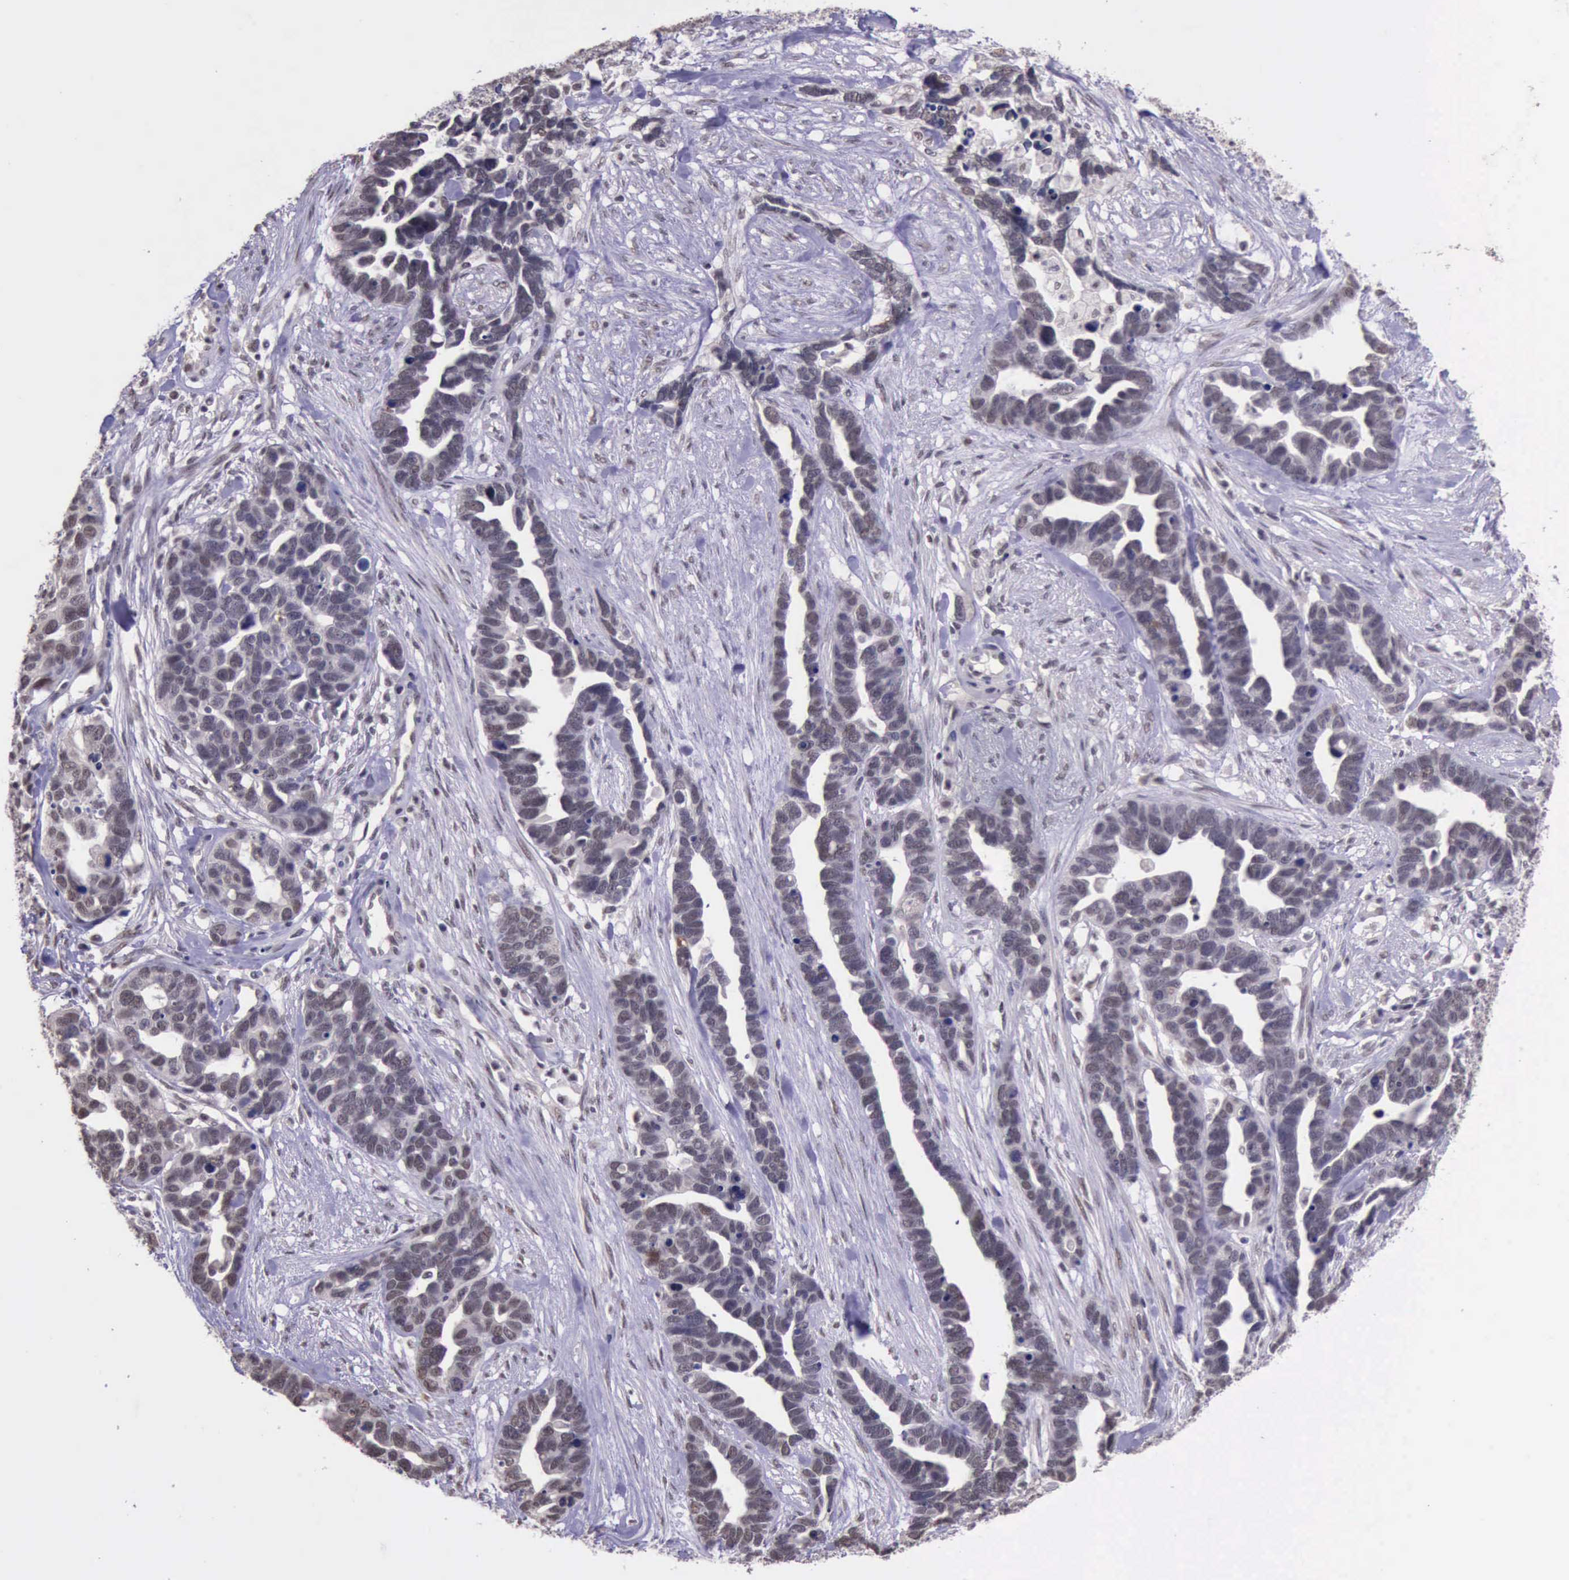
{"staining": {"intensity": "weak", "quantity": ">75%", "location": "nuclear"}, "tissue": "ovarian cancer", "cell_type": "Tumor cells", "image_type": "cancer", "snomed": [{"axis": "morphology", "description": "Cystadenocarcinoma, serous, NOS"}, {"axis": "topography", "description": "Ovary"}], "caption": "A brown stain shows weak nuclear positivity of a protein in human ovarian cancer (serous cystadenocarcinoma) tumor cells. The staining was performed using DAB to visualize the protein expression in brown, while the nuclei were stained in blue with hematoxylin (Magnification: 20x).", "gene": "PRPF39", "patient": {"sex": "female", "age": 54}}